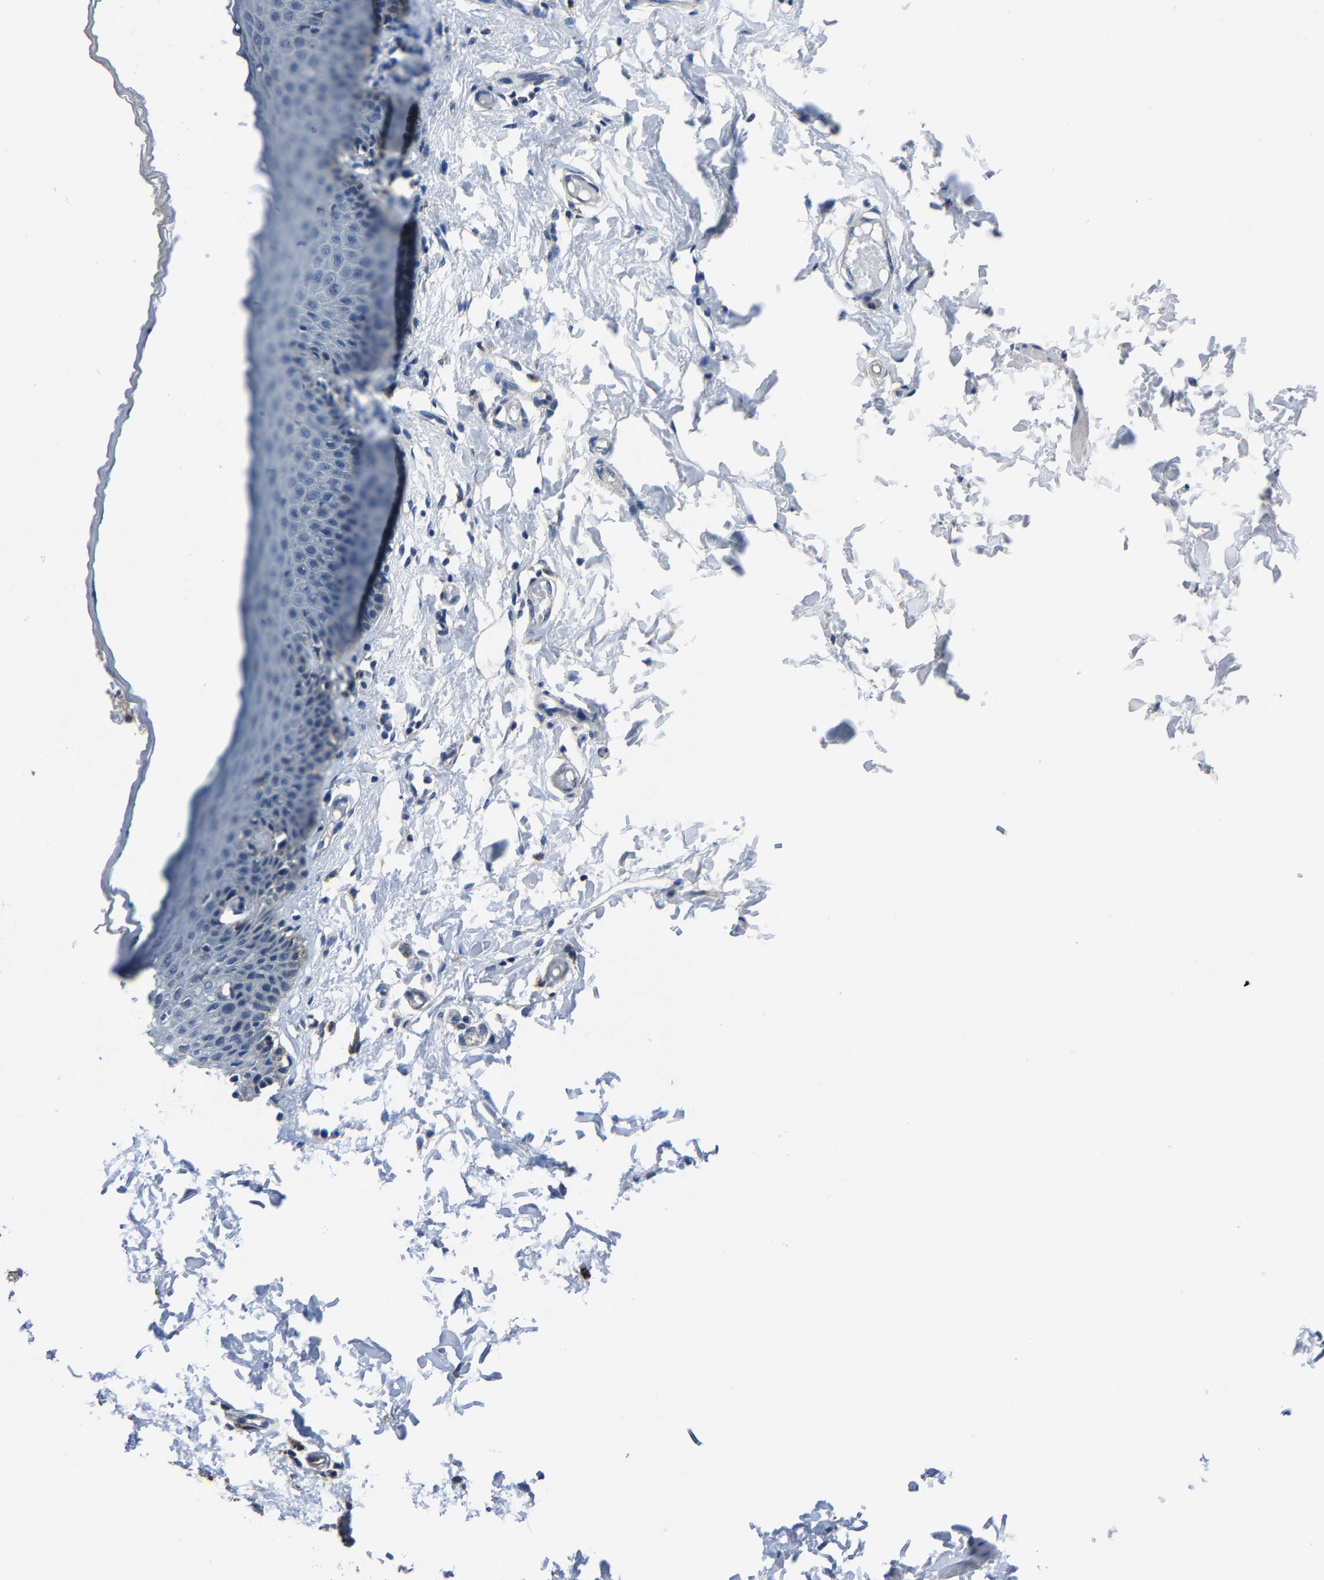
{"staining": {"intensity": "negative", "quantity": "none", "location": "none"}, "tissue": "skin", "cell_type": "Epidermal cells", "image_type": "normal", "snomed": [{"axis": "morphology", "description": "Normal tissue, NOS"}, {"axis": "topography", "description": "Vulva"}], "caption": "There is no significant staining in epidermal cells of skin. (DAB (3,3'-diaminobenzidine) IHC visualized using brightfield microscopy, high magnification).", "gene": "STRBP", "patient": {"sex": "female", "age": 66}}